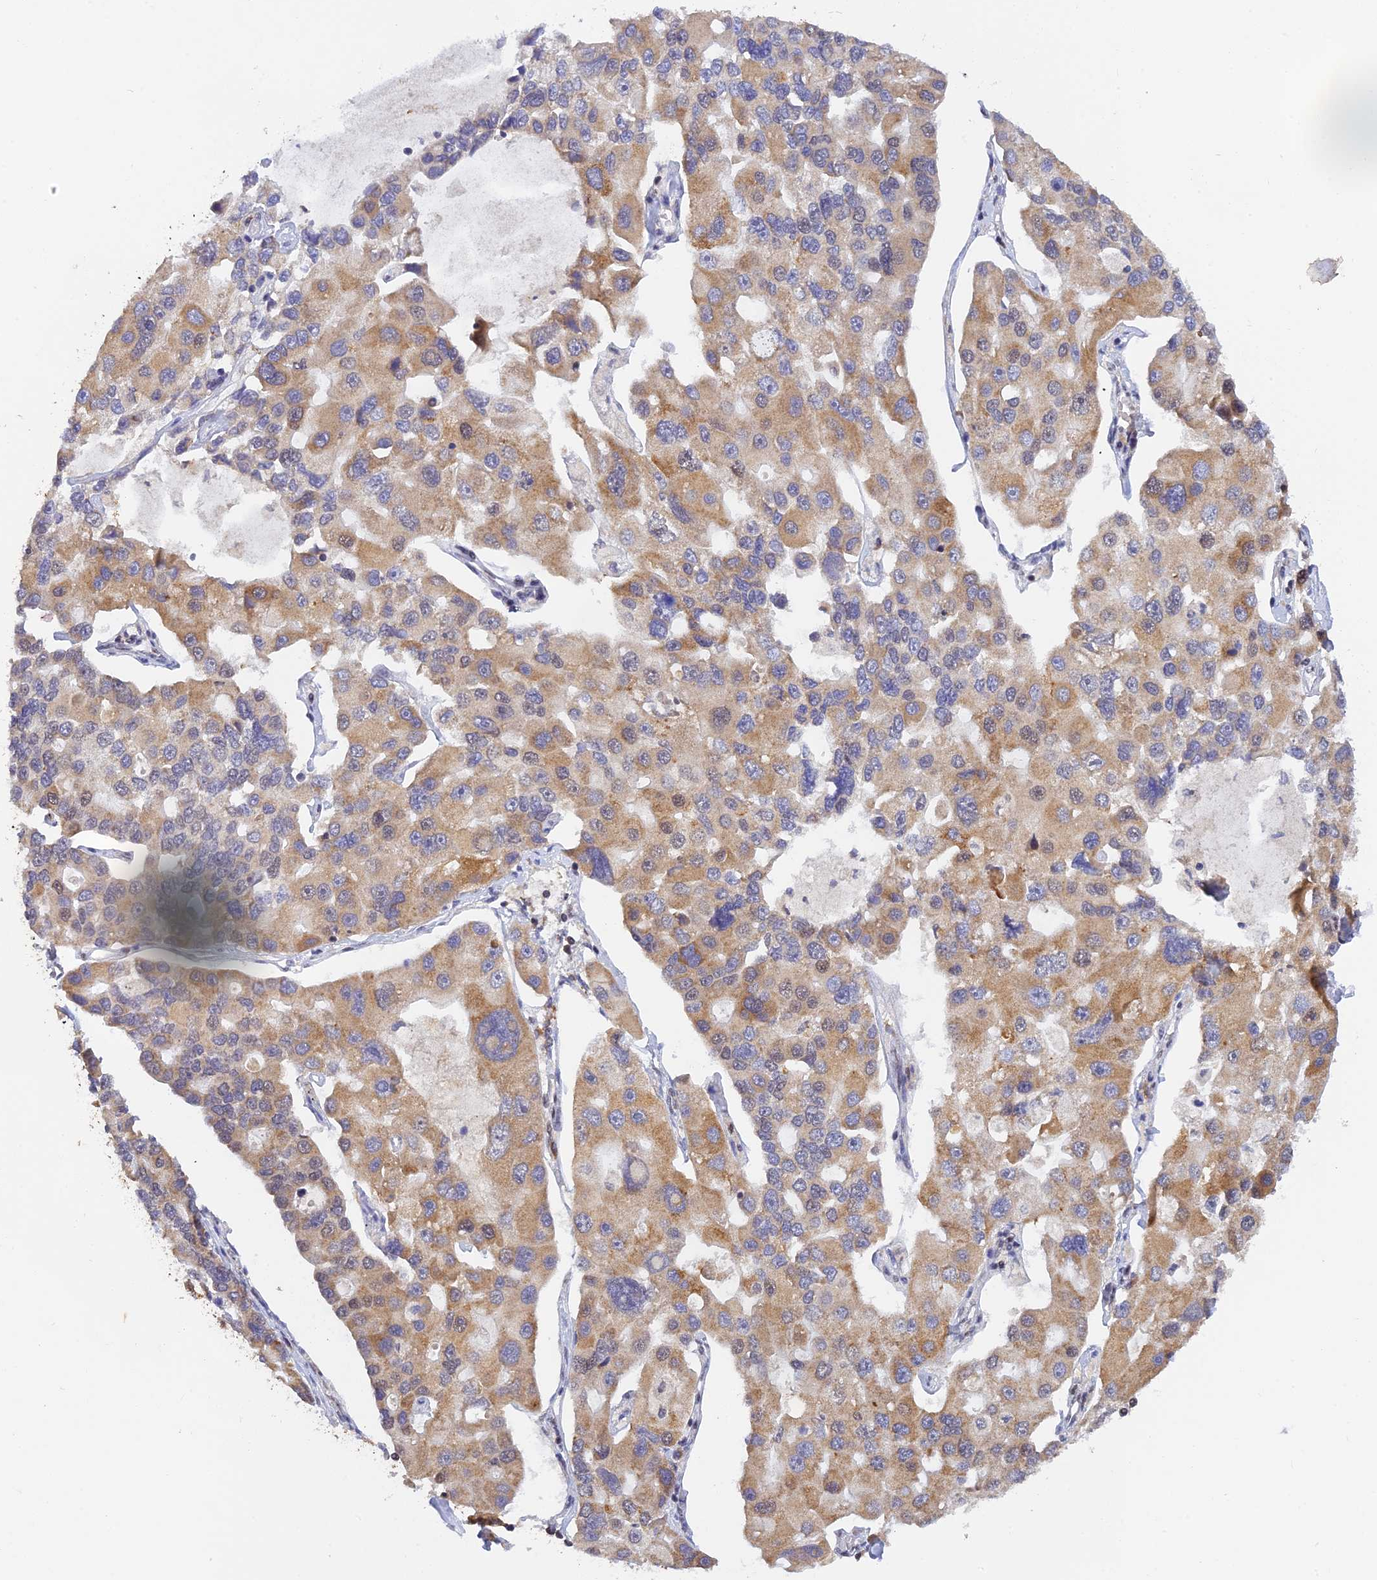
{"staining": {"intensity": "moderate", "quantity": ">75%", "location": "cytoplasmic/membranous"}, "tissue": "lung cancer", "cell_type": "Tumor cells", "image_type": "cancer", "snomed": [{"axis": "morphology", "description": "Adenocarcinoma, NOS"}, {"axis": "topography", "description": "Lung"}], "caption": "Moderate cytoplasmic/membranous expression for a protein is present in about >75% of tumor cells of adenocarcinoma (lung) using IHC.", "gene": "PEX16", "patient": {"sex": "female", "age": 54}}